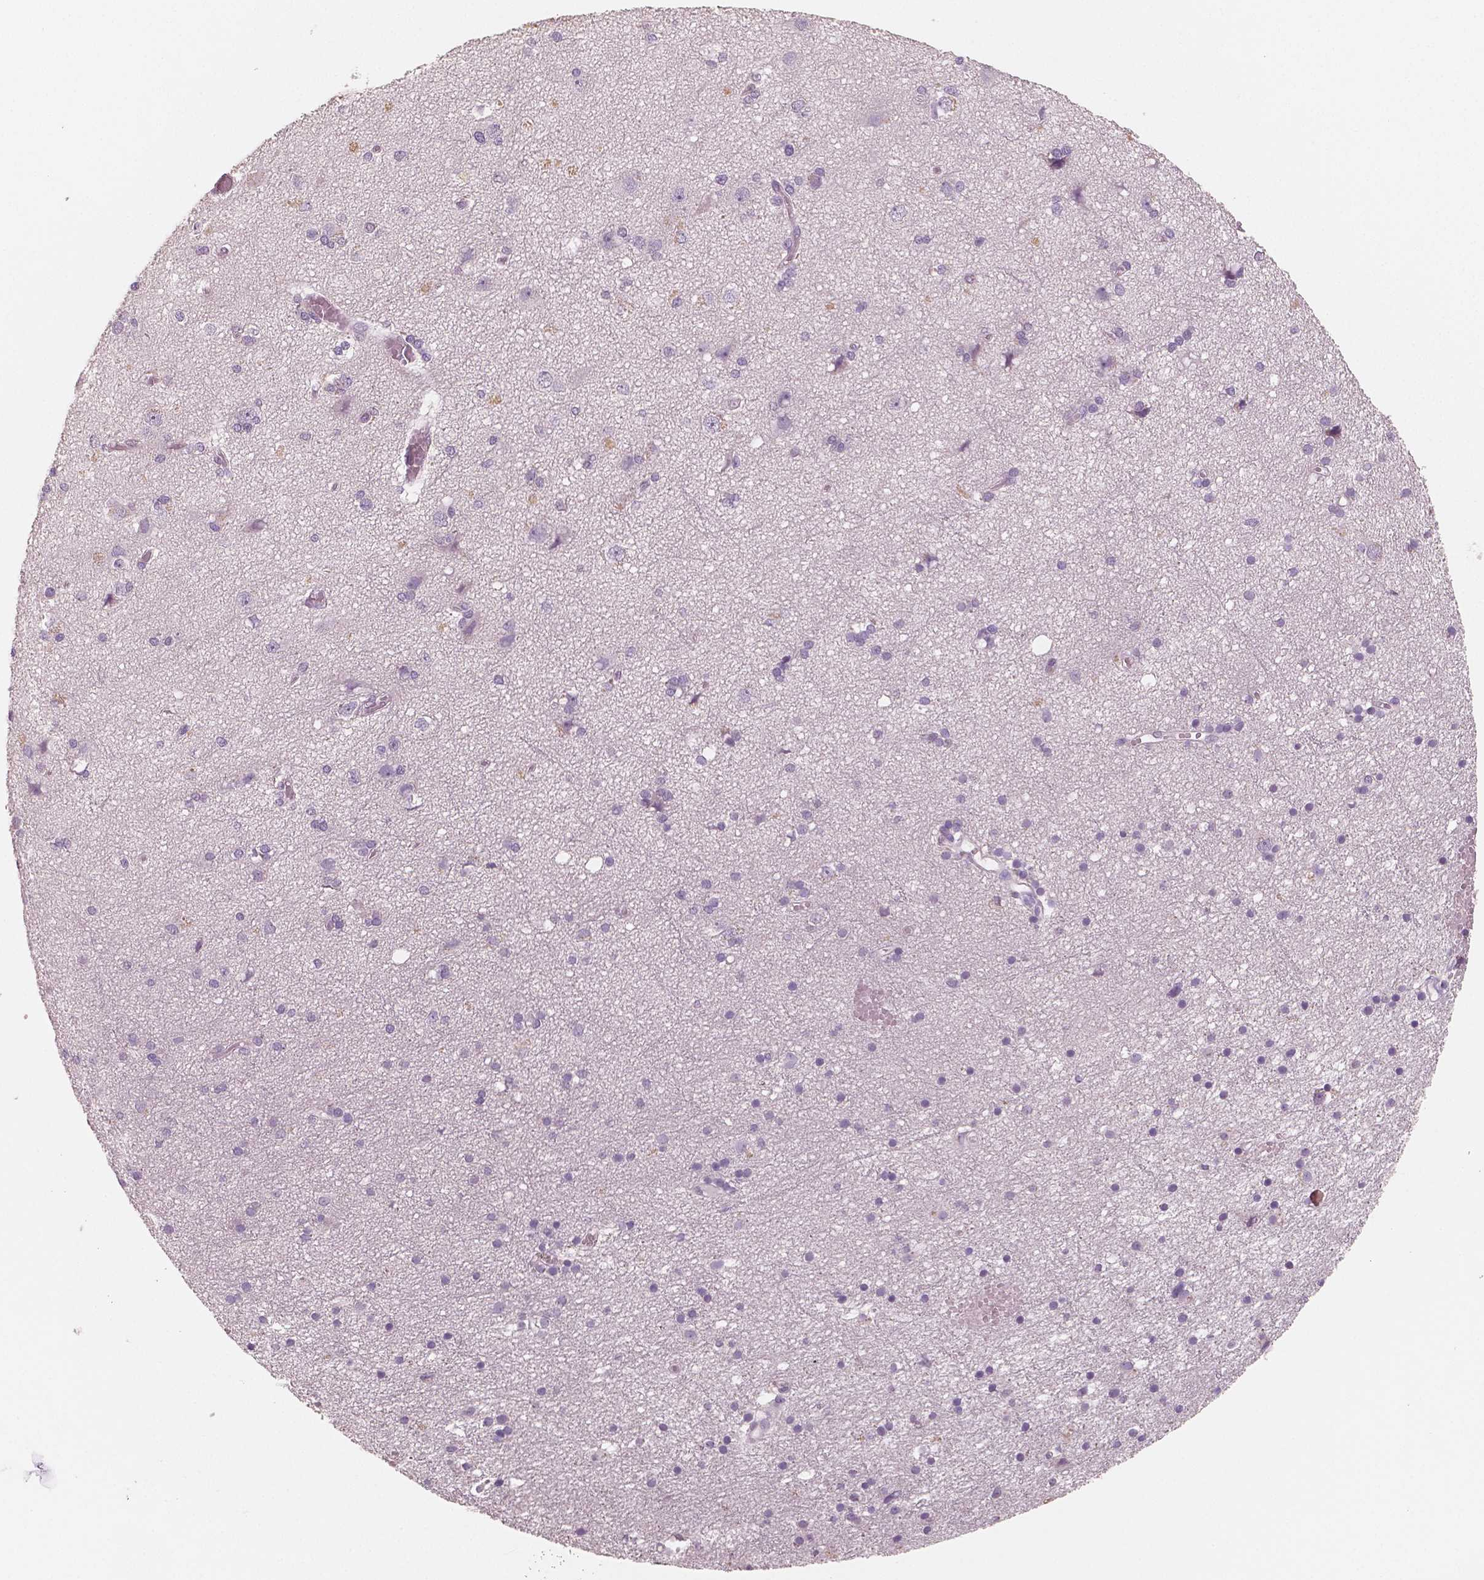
{"staining": {"intensity": "negative", "quantity": "none", "location": "none"}, "tissue": "cerebral cortex", "cell_type": "Endothelial cells", "image_type": "normal", "snomed": [{"axis": "morphology", "description": "Normal tissue, NOS"}, {"axis": "morphology", "description": "Glioma, malignant, High grade"}, {"axis": "topography", "description": "Cerebral cortex"}], "caption": "The micrograph reveals no significant positivity in endothelial cells of cerebral cortex.", "gene": "KIT", "patient": {"sex": "male", "age": 71}}